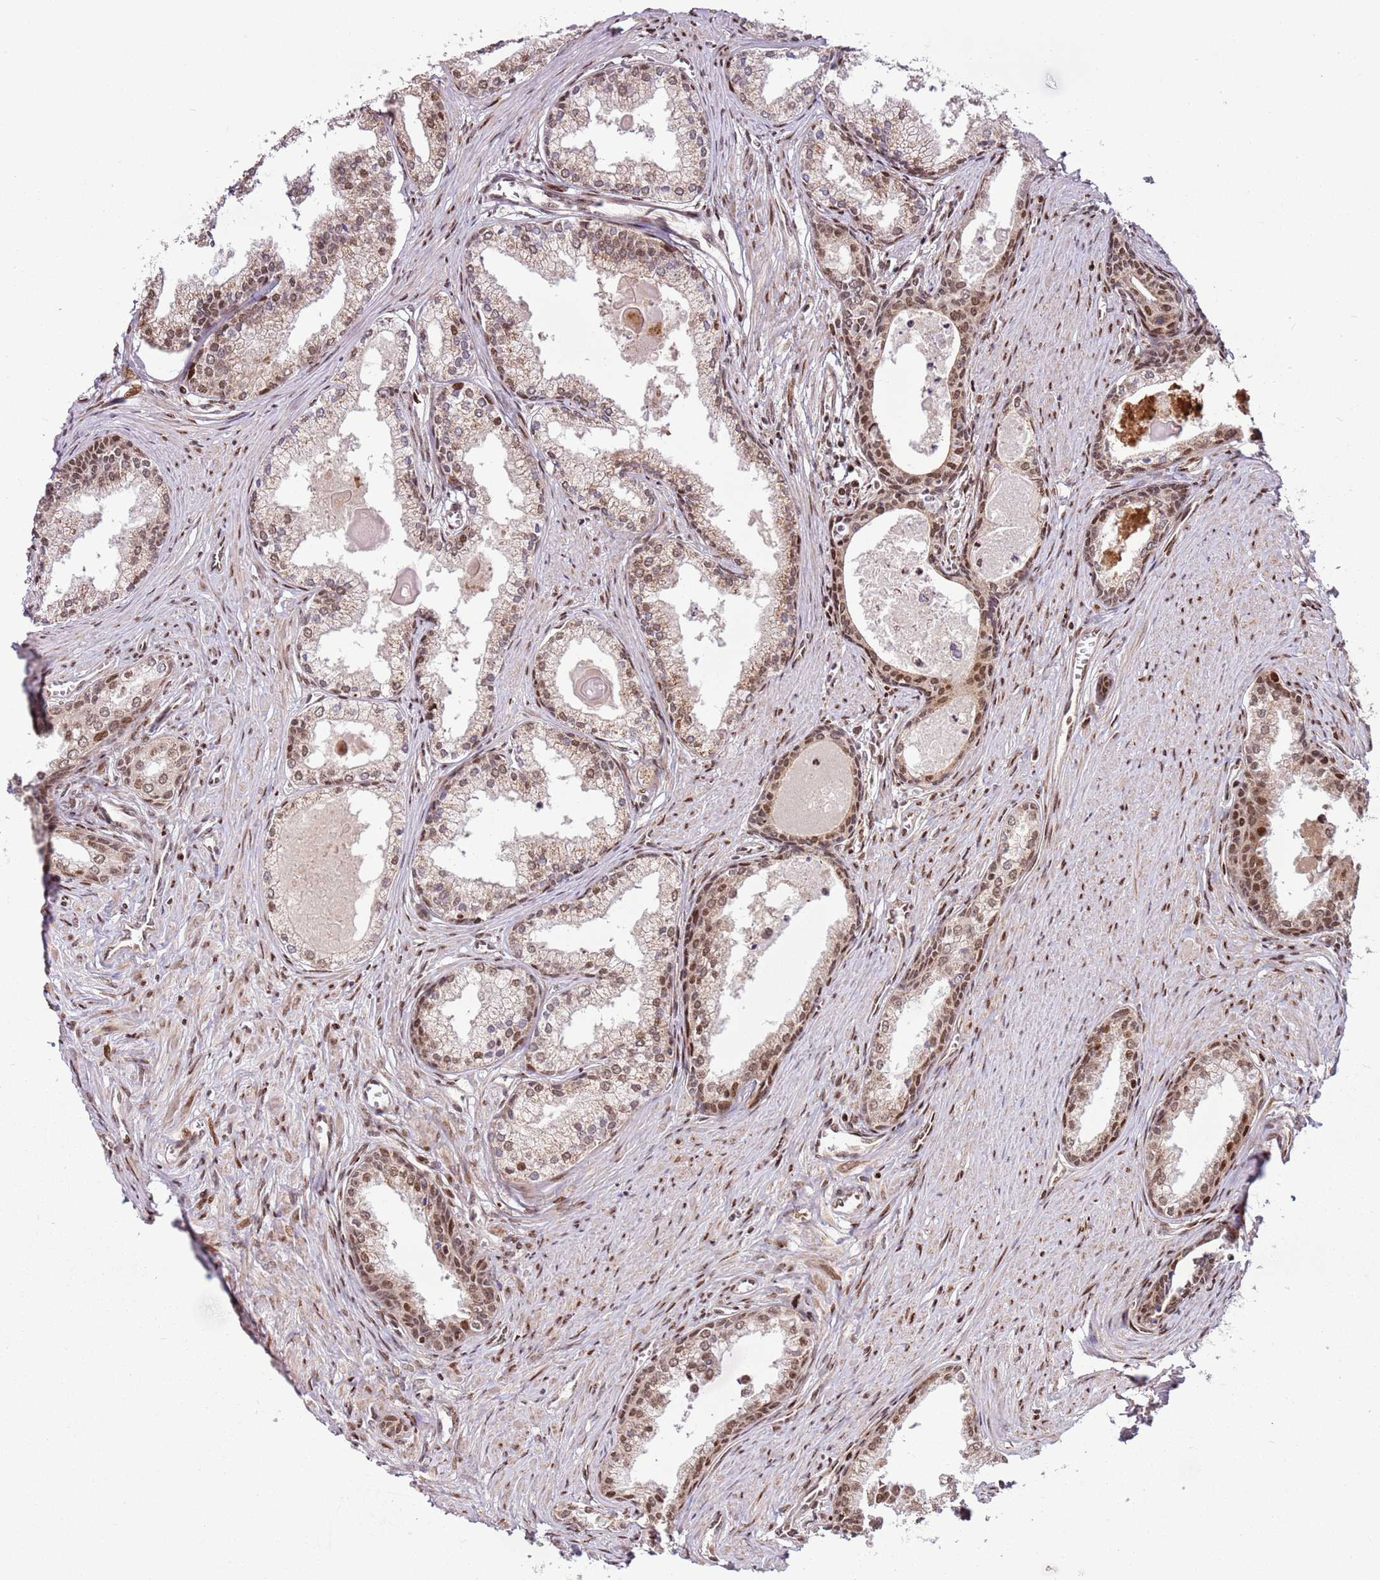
{"staining": {"intensity": "moderate", "quantity": ">75%", "location": "cytoplasmic/membranous,nuclear"}, "tissue": "prostate cancer", "cell_type": "Tumor cells", "image_type": "cancer", "snomed": [{"axis": "morphology", "description": "Adenocarcinoma, High grade"}, {"axis": "topography", "description": "Prostate"}], "caption": "Prostate cancer tissue exhibits moderate cytoplasmic/membranous and nuclear expression in approximately >75% of tumor cells, visualized by immunohistochemistry. The staining was performed using DAB to visualize the protein expression in brown, while the nuclei were stained in blue with hematoxylin (Magnification: 20x).", "gene": "PCTP", "patient": {"sex": "male", "age": 68}}